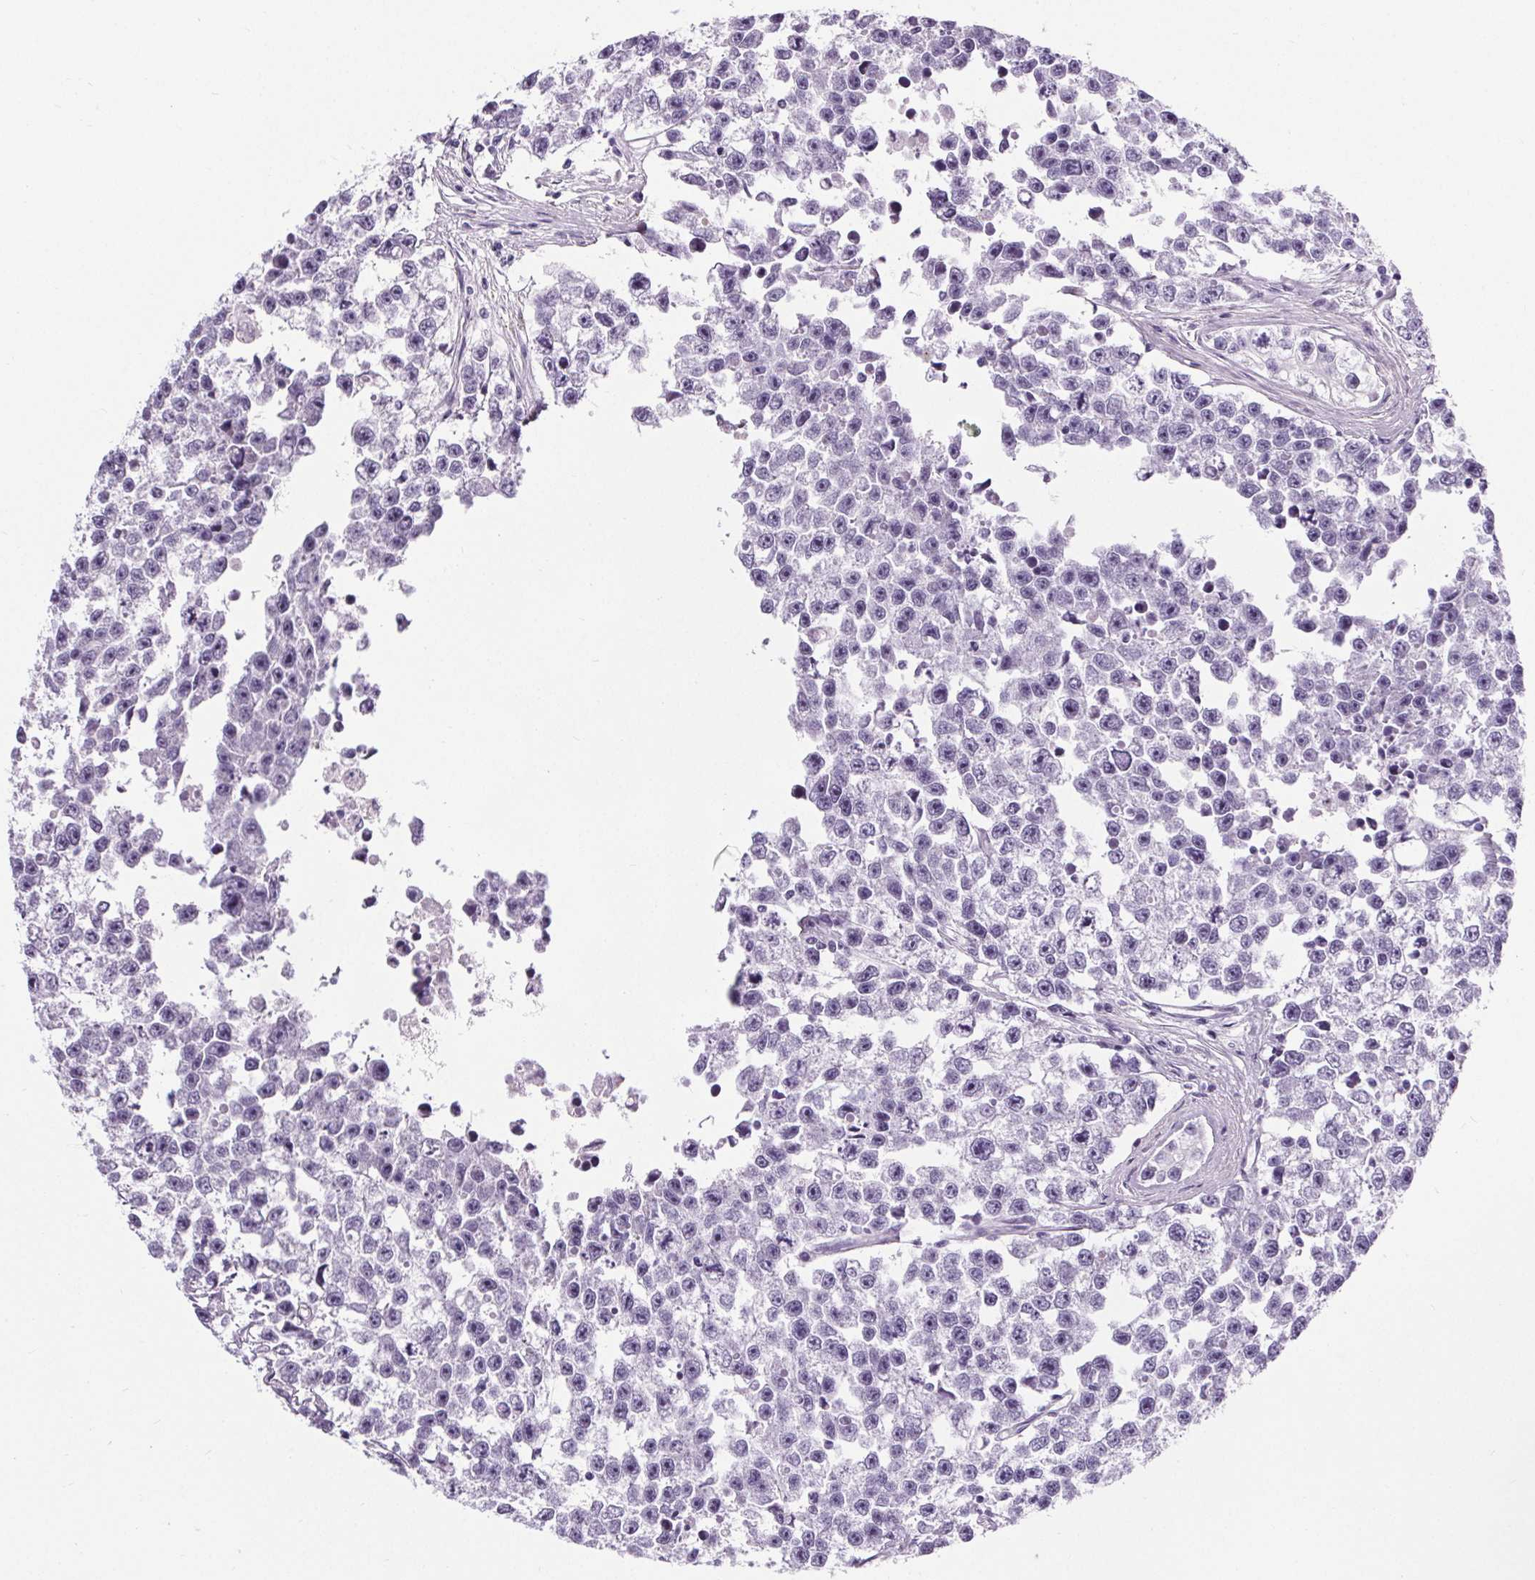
{"staining": {"intensity": "negative", "quantity": "none", "location": "none"}, "tissue": "testis cancer", "cell_type": "Tumor cells", "image_type": "cancer", "snomed": [{"axis": "morphology", "description": "Seminoma, NOS"}, {"axis": "topography", "description": "Testis"}], "caption": "DAB (3,3'-diaminobenzidine) immunohistochemical staining of human testis cancer displays no significant positivity in tumor cells.", "gene": "ELAVL2", "patient": {"sex": "male", "age": 26}}